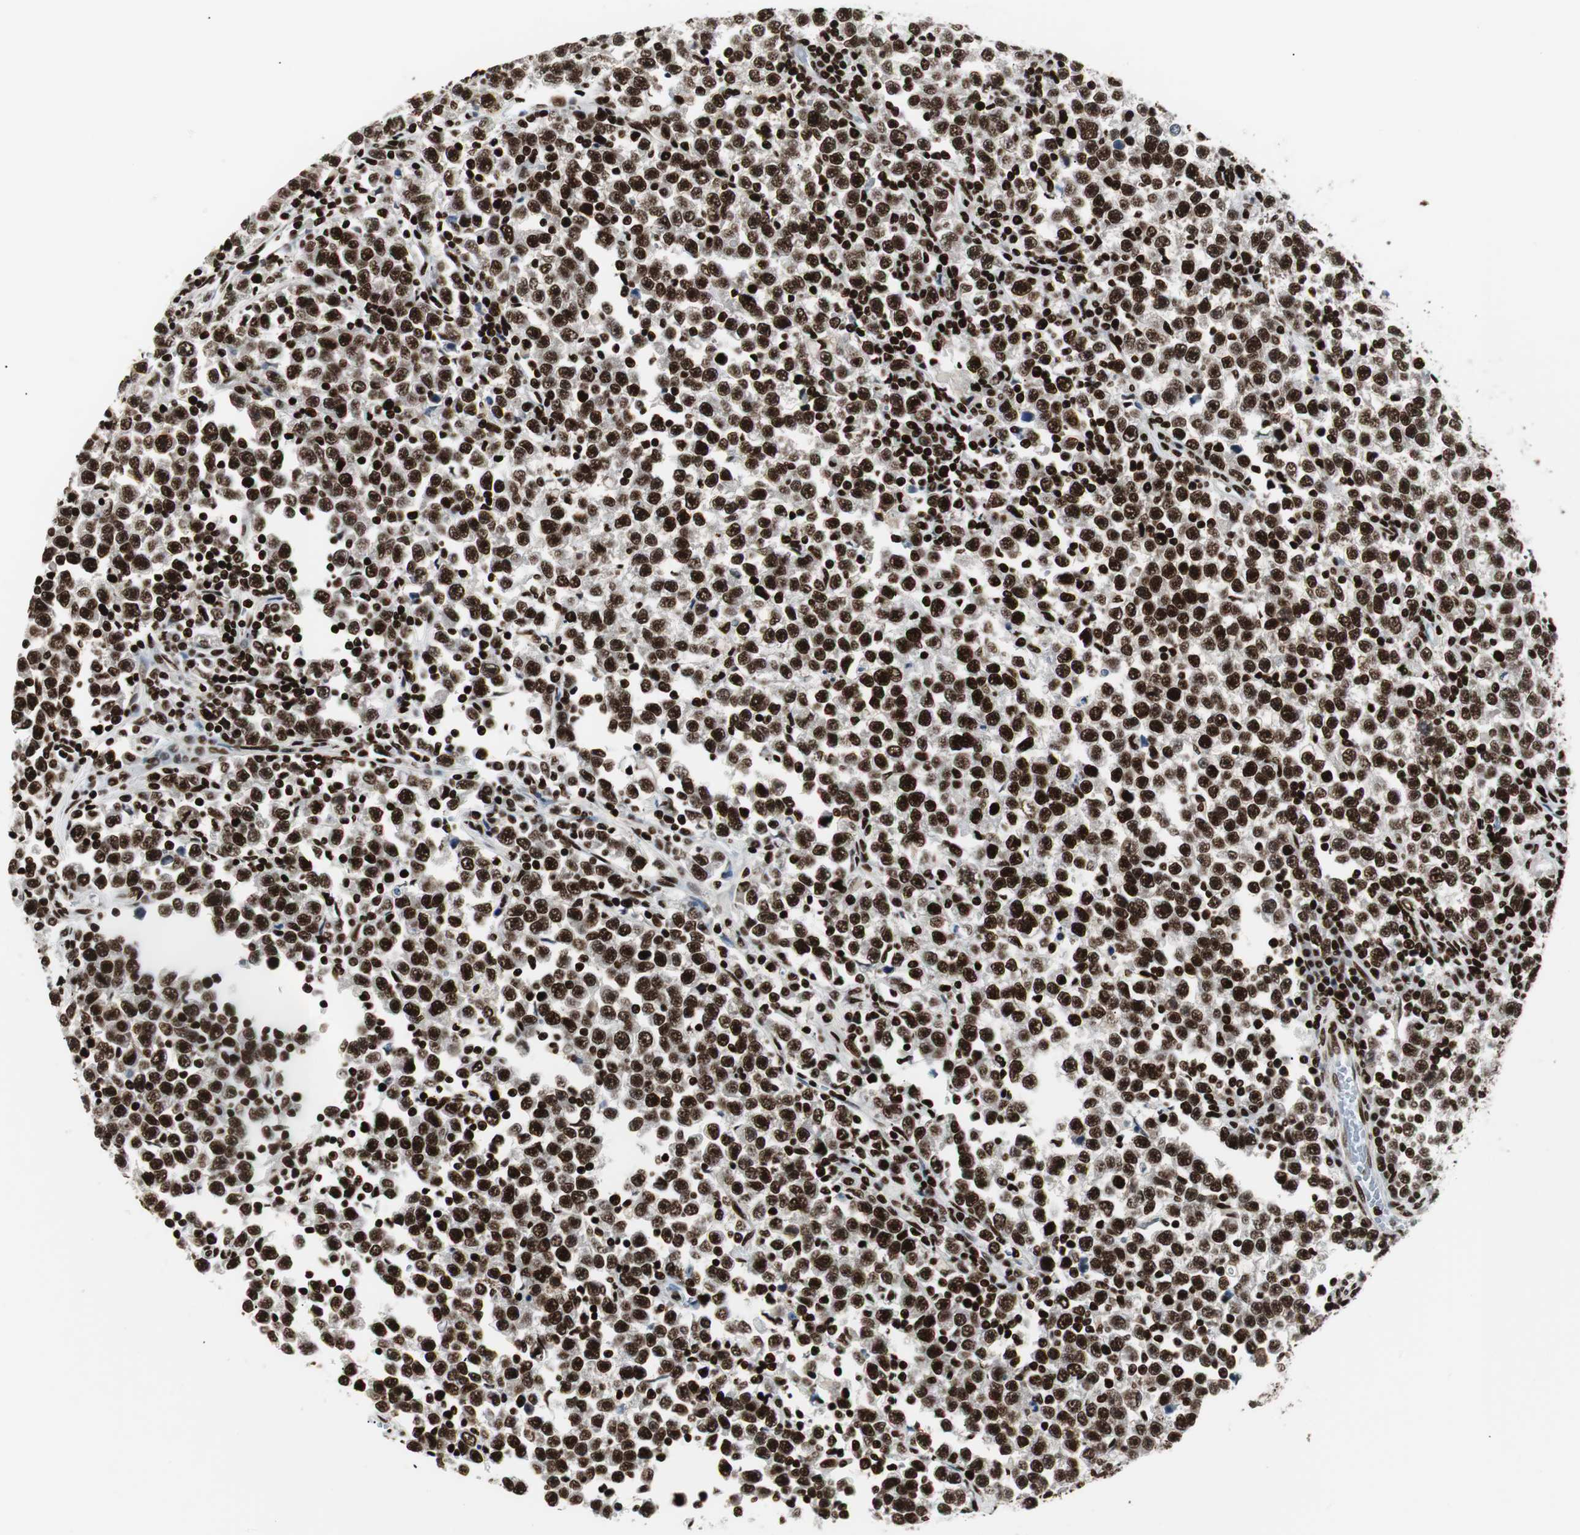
{"staining": {"intensity": "strong", "quantity": ">75%", "location": "nuclear"}, "tissue": "testis cancer", "cell_type": "Tumor cells", "image_type": "cancer", "snomed": [{"axis": "morphology", "description": "Seminoma, NOS"}, {"axis": "topography", "description": "Testis"}], "caption": "The image displays immunohistochemical staining of testis cancer (seminoma). There is strong nuclear staining is appreciated in about >75% of tumor cells.", "gene": "MTA2", "patient": {"sex": "male", "age": 43}}